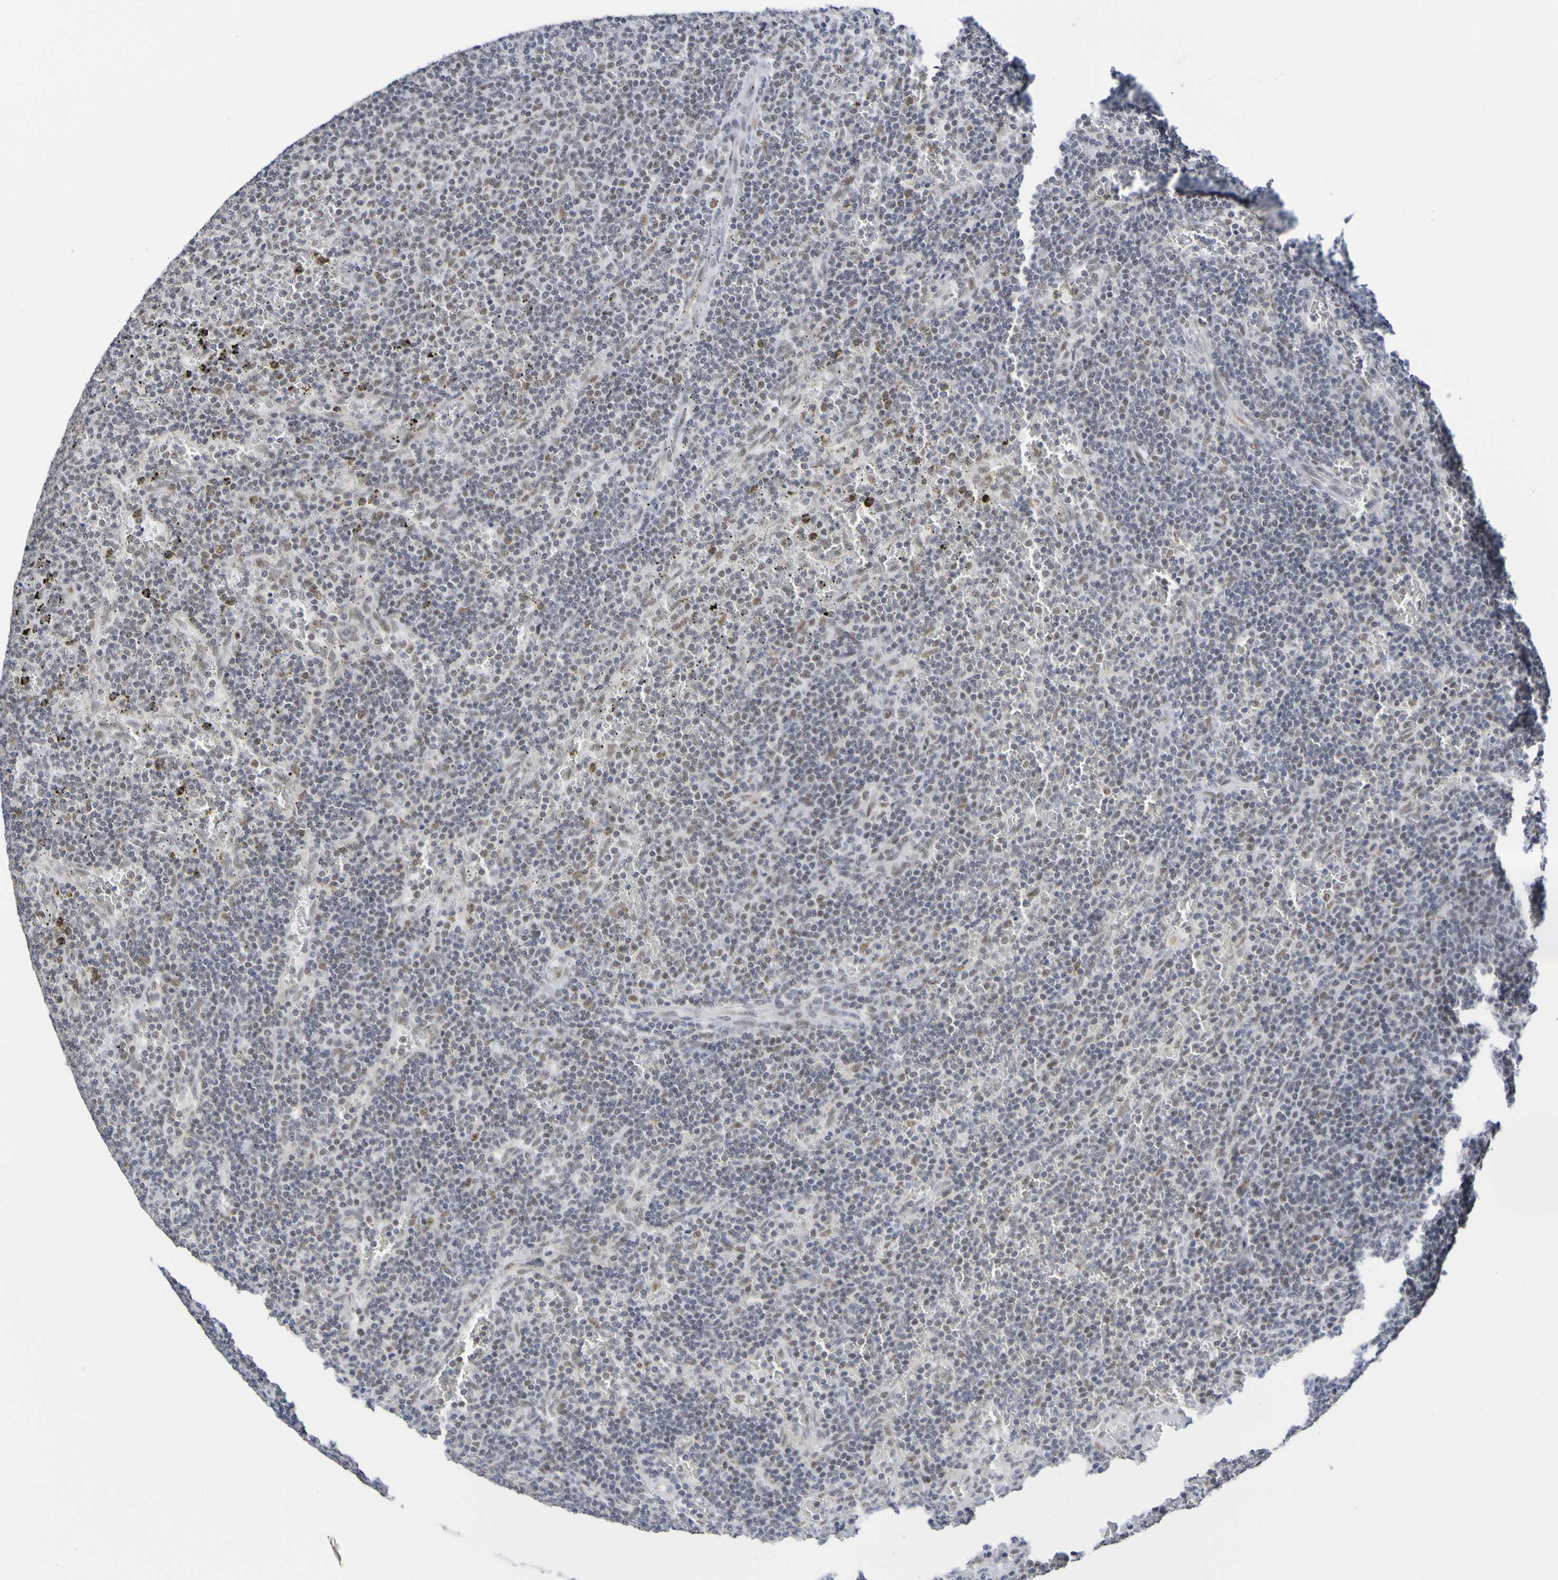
{"staining": {"intensity": "moderate", "quantity": "<25%", "location": "nuclear"}, "tissue": "lymphoma", "cell_type": "Tumor cells", "image_type": "cancer", "snomed": [{"axis": "morphology", "description": "Malignant lymphoma, non-Hodgkin's type, Low grade"}, {"axis": "topography", "description": "Spleen"}], "caption": "A photomicrograph of human low-grade malignant lymphoma, non-Hodgkin's type stained for a protein demonstrates moderate nuclear brown staining in tumor cells.", "gene": "CDC5L", "patient": {"sex": "female", "age": 50}}